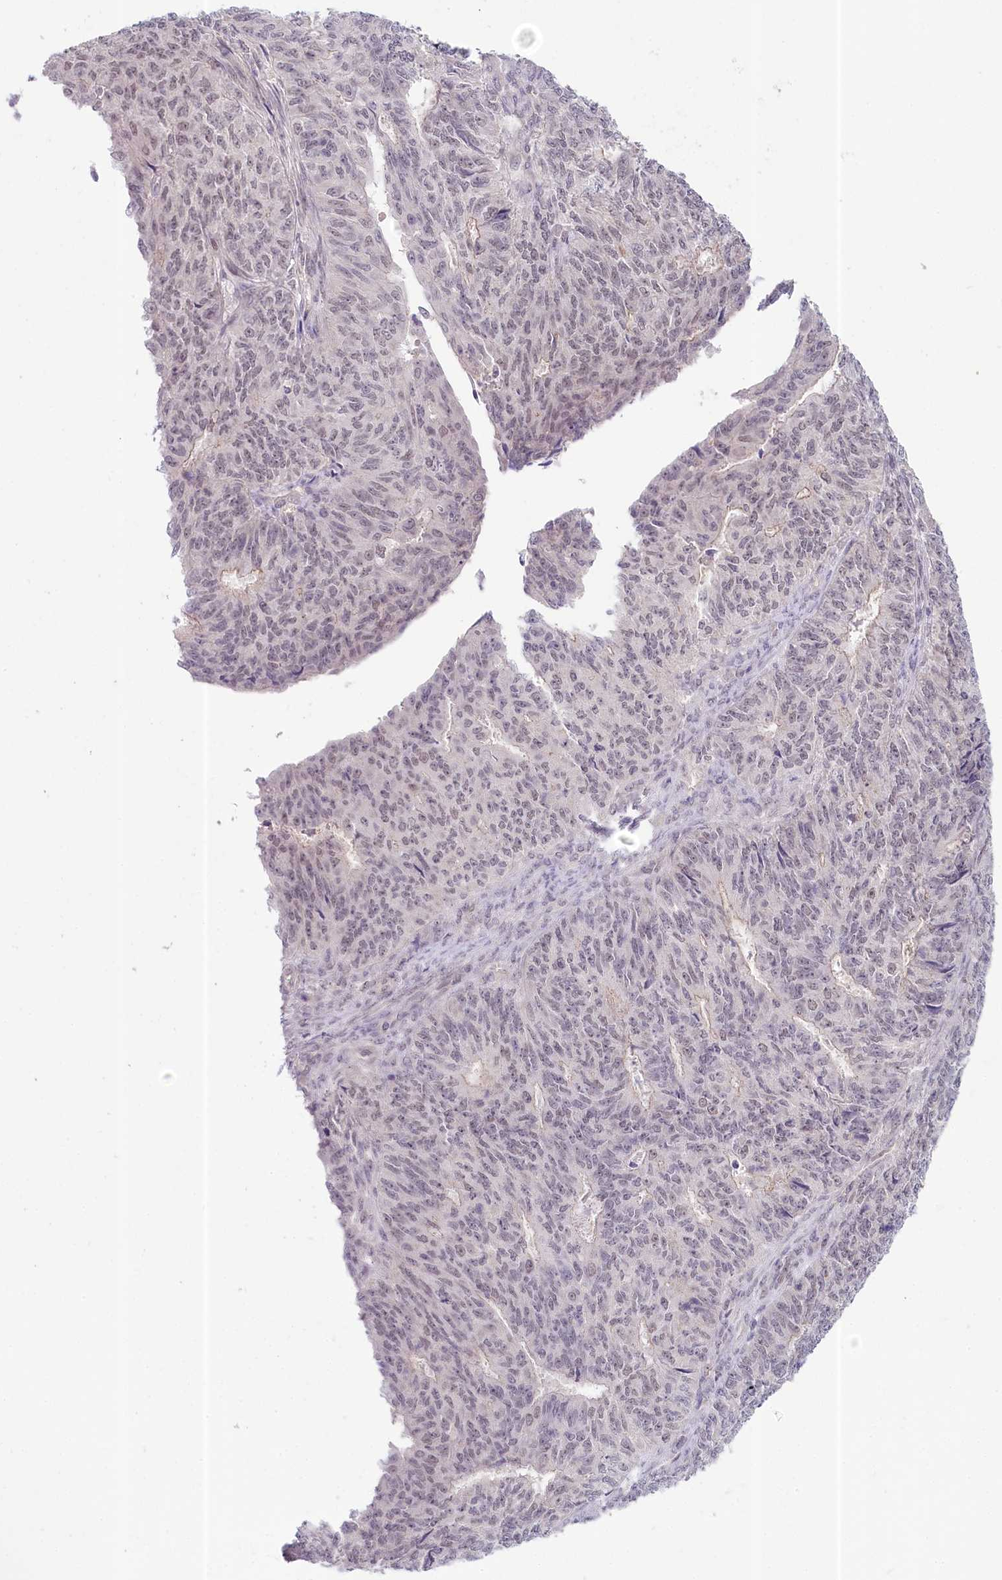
{"staining": {"intensity": "weak", "quantity": "<25%", "location": "nuclear"}, "tissue": "endometrial cancer", "cell_type": "Tumor cells", "image_type": "cancer", "snomed": [{"axis": "morphology", "description": "Adenocarcinoma, NOS"}, {"axis": "topography", "description": "Endometrium"}], "caption": "Immunohistochemistry micrograph of human endometrial adenocarcinoma stained for a protein (brown), which shows no staining in tumor cells.", "gene": "AMTN", "patient": {"sex": "female", "age": 32}}